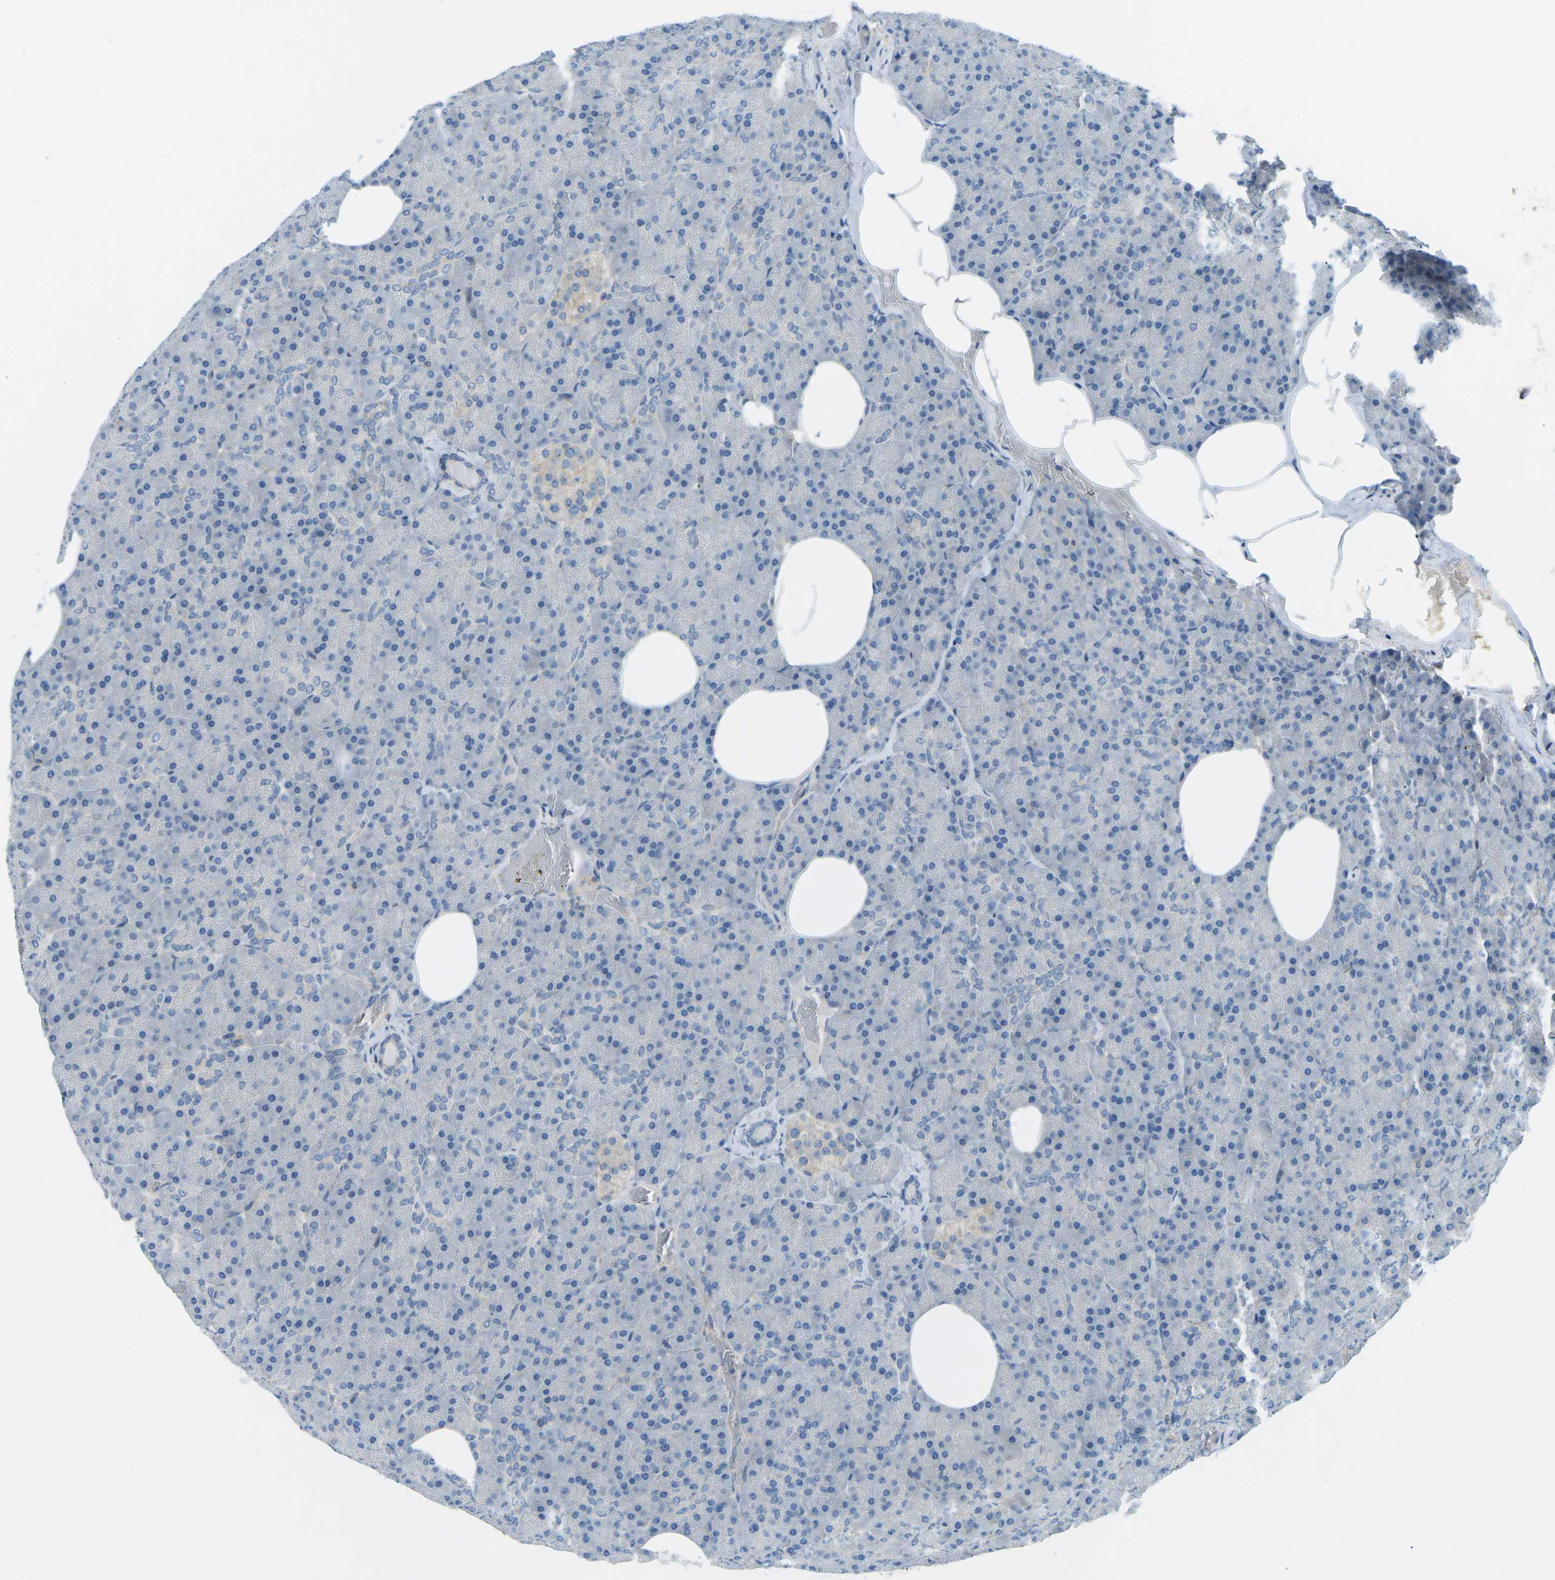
{"staining": {"intensity": "negative", "quantity": "none", "location": "none"}, "tissue": "pancreas", "cell_type": "Exocrine glandular cells", "image_type": "normal", "snomed": [{"axis": "morphology", "description": "Normal tissue, NOS"}, {"axis": "topography", "description": "Pancreas"}], "caption": "Photomicrograph shows no significant protein positivity in exocrine glandular cells of normal pancreas.", "gene": "CD47", "patient": {"sex": "female", "age": 35}}